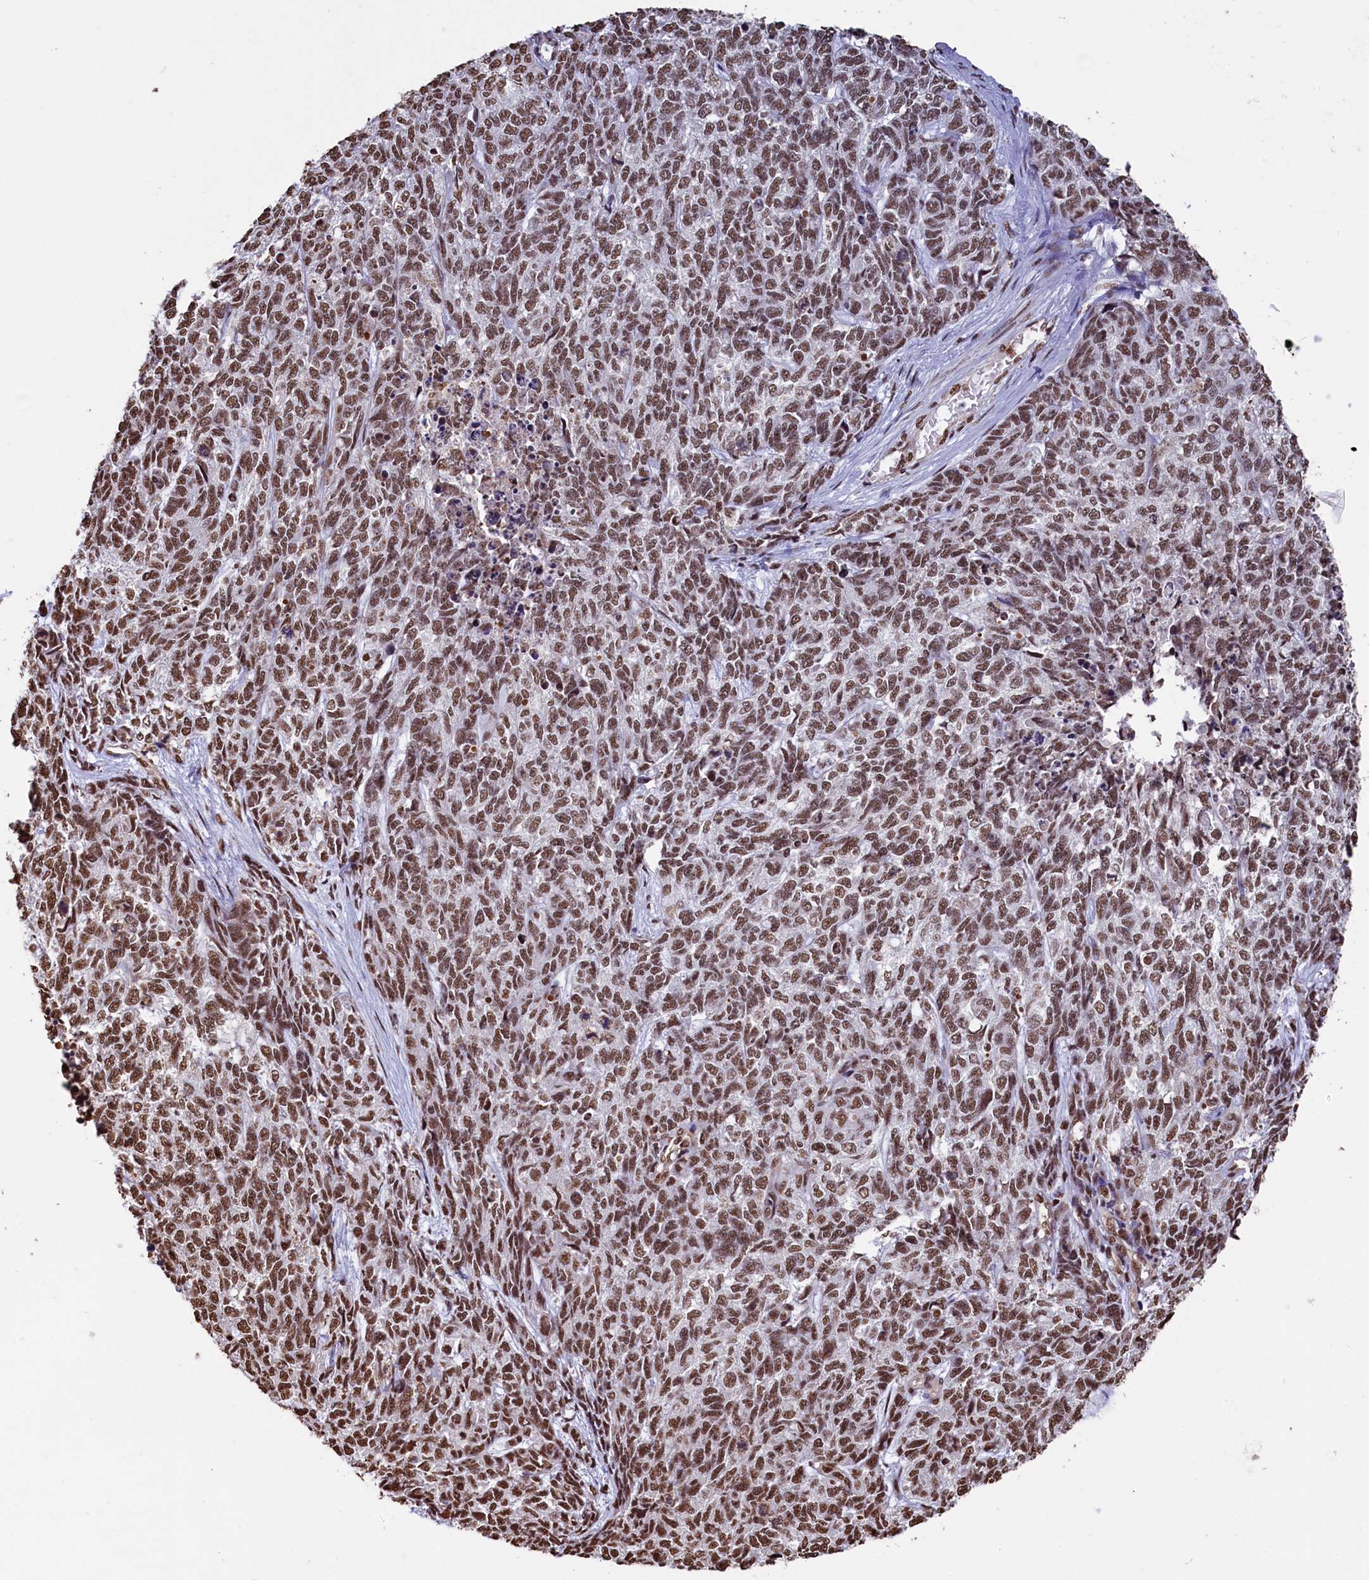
{"staining": {"intensity": "moderate", "quantity": ">75%", "location": "nuclear"}, "tissue": "cervical cancer", "cell_type": "Tumor cells", "image_type": "cancer", "snomed": [{"axis": "morphology", "description": "Squamous cell carcinoma, NOS"}, {"axis": "topography", "description": "Cervix"}], "caption": "Cervical squamous cell carcinoma was stained to show a protein in brown. There is medium levels of moderate nuclear expression in approximately >75% of tumor cells. (Brightfield microscopy of DAB IHC at high magnification).", "gene": "SNRPD2", "patient": {"sex": "female", "age": 63}}